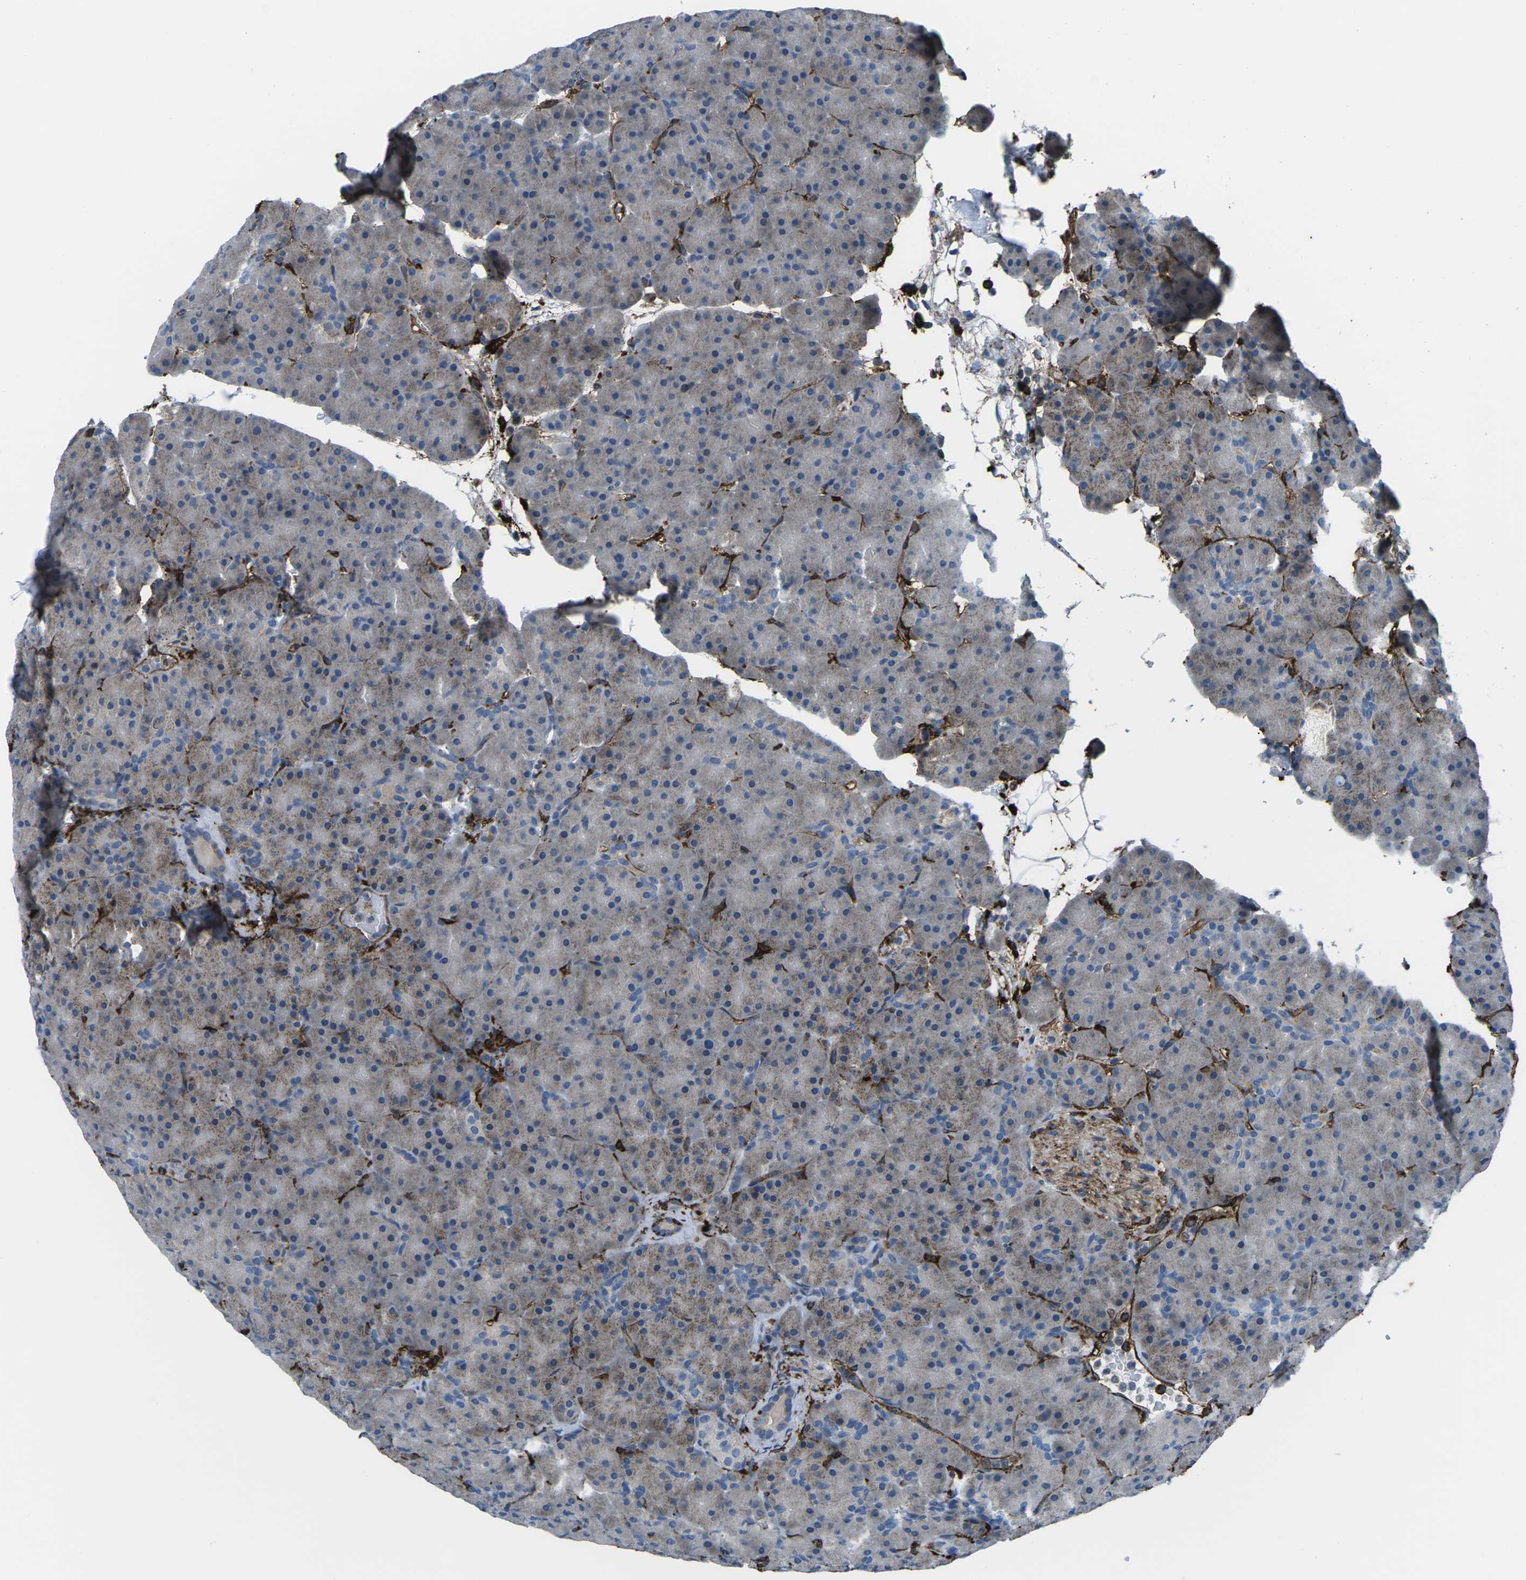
{"staining": {"intensity": "weak", "quantity": "<25%", "location": "cytoplasmic/membranous"}, "tissue": "pancreas", "cell_type": "Exocrine glandular cells", "image_type": "normal", "snomed": [{"axis": "morphology", "description": "Normal tissue, NOS"}, {"axis": "topography", "description": "Pancreas"}], "caption": "Immunohistochemistry image of unremarkable pancreas: pancreas stained with DAB shows no significant protein expression in exocrine glandular cells.", "gene": "PTPN1", "patient": {"sex": "male", "age": 66}}